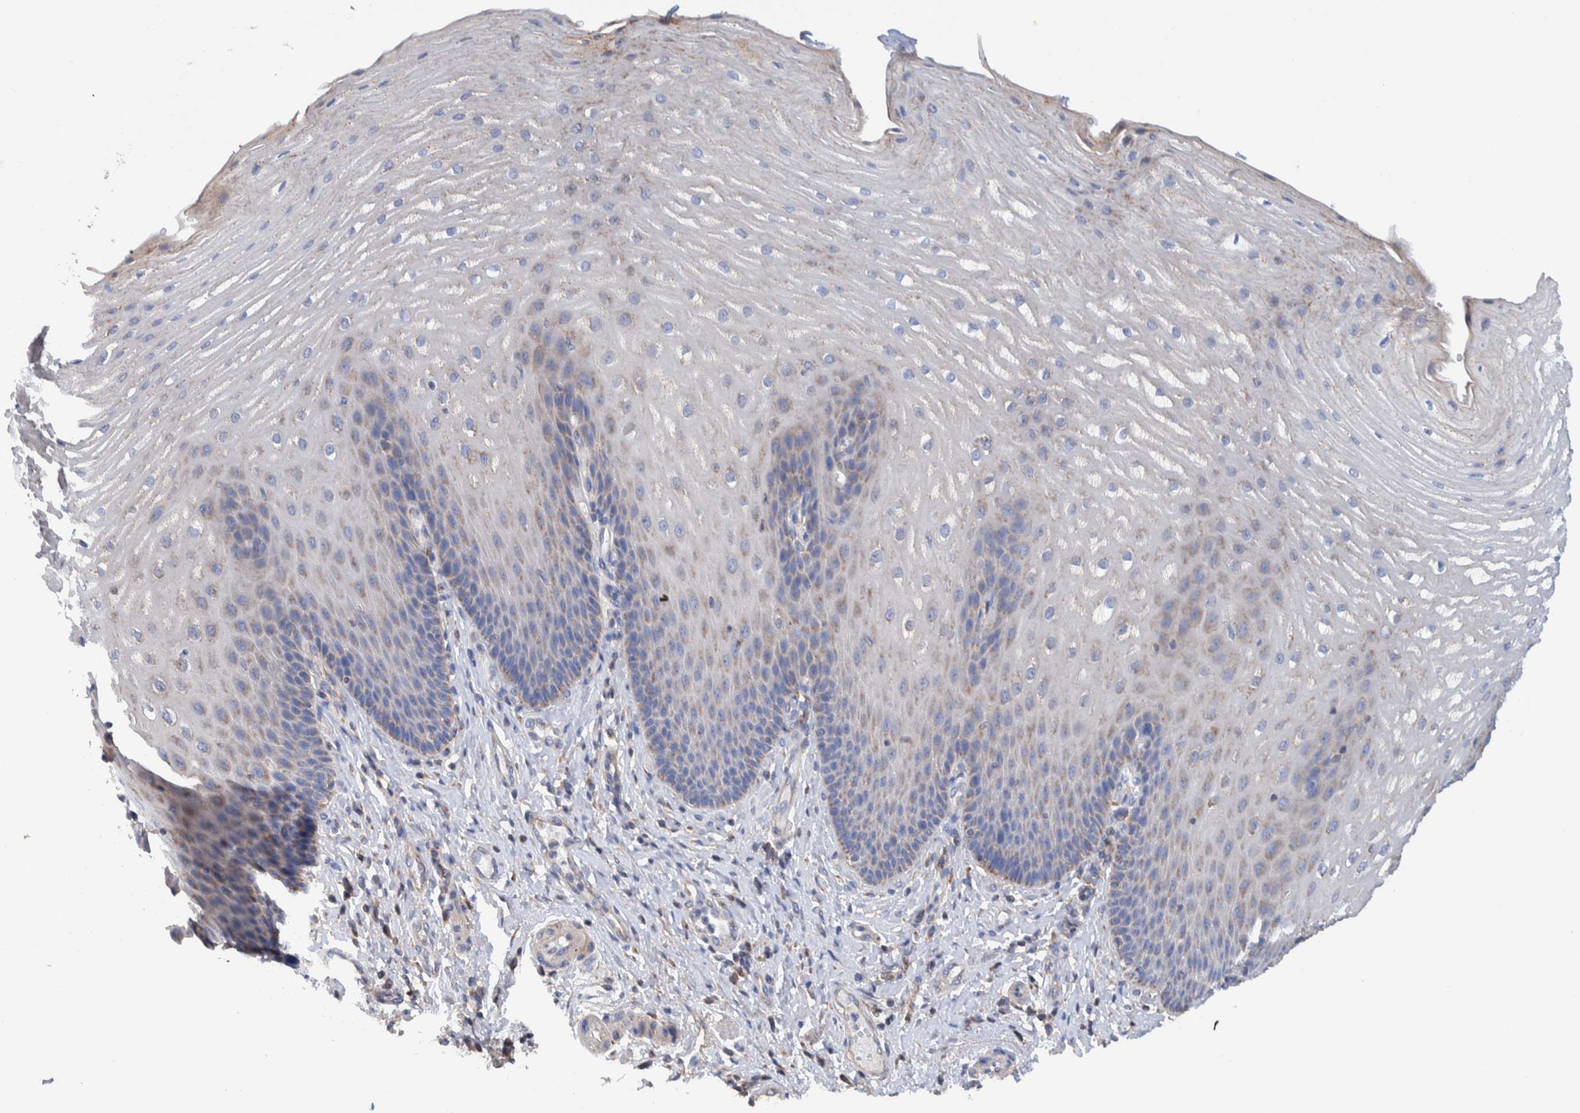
{"staining": {"intensity": "weak", "quantity": "<25%", "location": "cytoplasmic/membranous"}, "tissue": "esophagus", "cell_type": "Squamous epithelial cells", "image_type": "normal", "snomed": [{"axis": "morphology", "description": "Normal tissue, NOS"}, {"axis": "topography", "description": "Esophagus"}], "caption": "This photomicrograph is of unremarkable esophagus stained with immunohistochemistry (IHC) to label a protein in brown with the nuclei are counter-stained blue. There is no positivity in squamous epithelial cells.", "gene": "DECR1", "patient": {"sex": "male", "age": 54}}